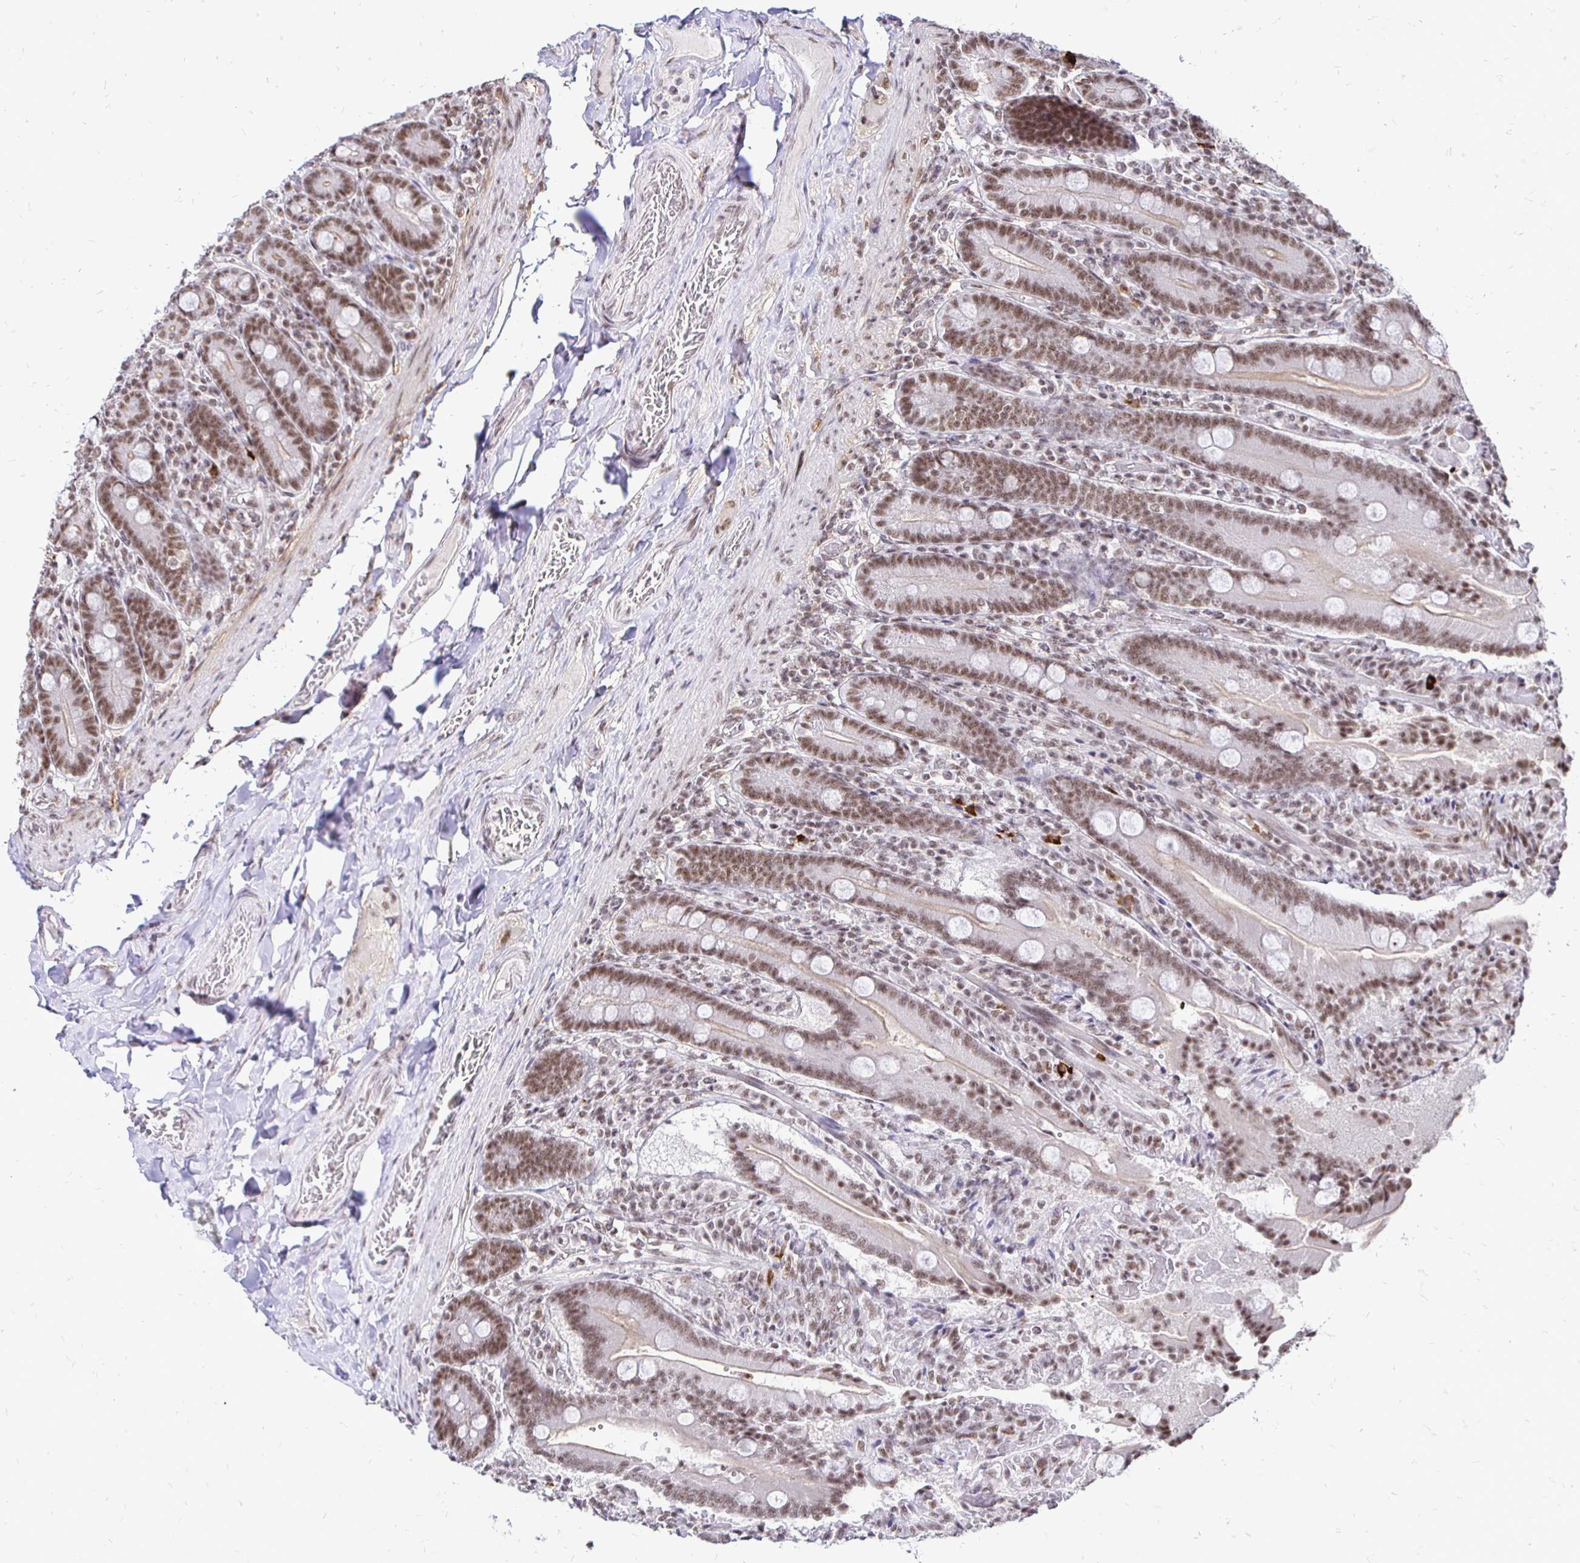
{"staining": {"intensity": "moderate", "quantity": ">75%", "location": "cytoplasmic/membranous,nuclear"}, "tissue": "duodenum", "cell_type": "Glandular cells", "image_type": "normal", "snomed": [{"axis": "morphology", "description": "Normal tissue, NOS"}, {"axis": "topography", "description": "Duodenum"}], "caption": "This histopathology image shows IHC staining of benign human duodenum, with medium moderate cytoplasmic/membranous,nuclear expression in about >75% of glandular cells.", "gene": "SIN3A", "patient": {"sex": "female", "age": 62}}